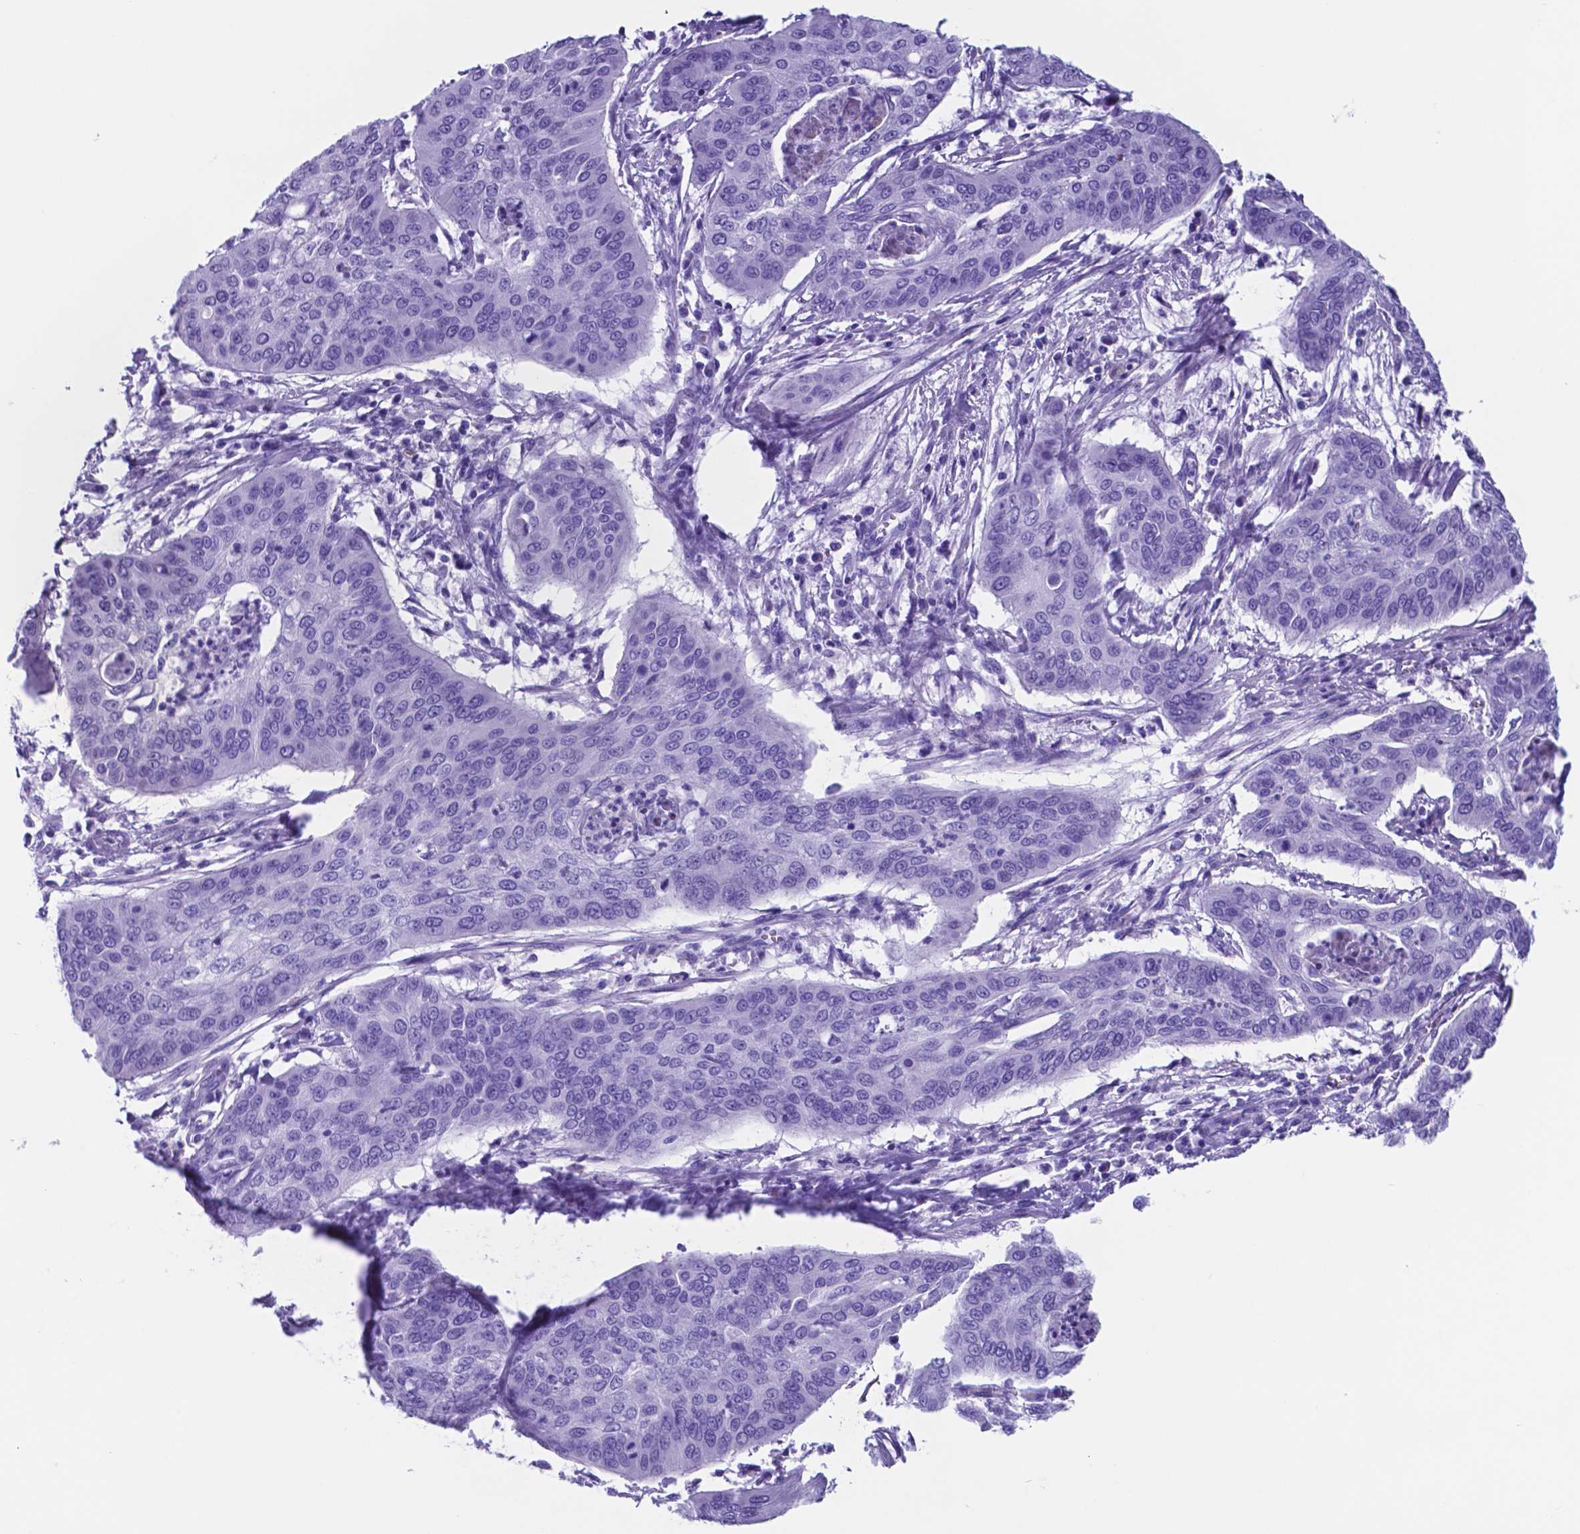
{"staining": {"intensity": "negative", "quantity": "none", "location": "none"}, "tissue": "cervical cancer", "cell_type": "Tumor cells", "image_type": "cancer", "snomed": [{"axis": "morphology", "description": "Squamous cell carcinoma, NOS"}, {"axis": "topography", "description": "Cervix"}], "caption": "Tumor cells are negative for protein expression in human cervical cancer.", "gene": "DNAAF8", "patient": {"sex": "female", "age": 39}}